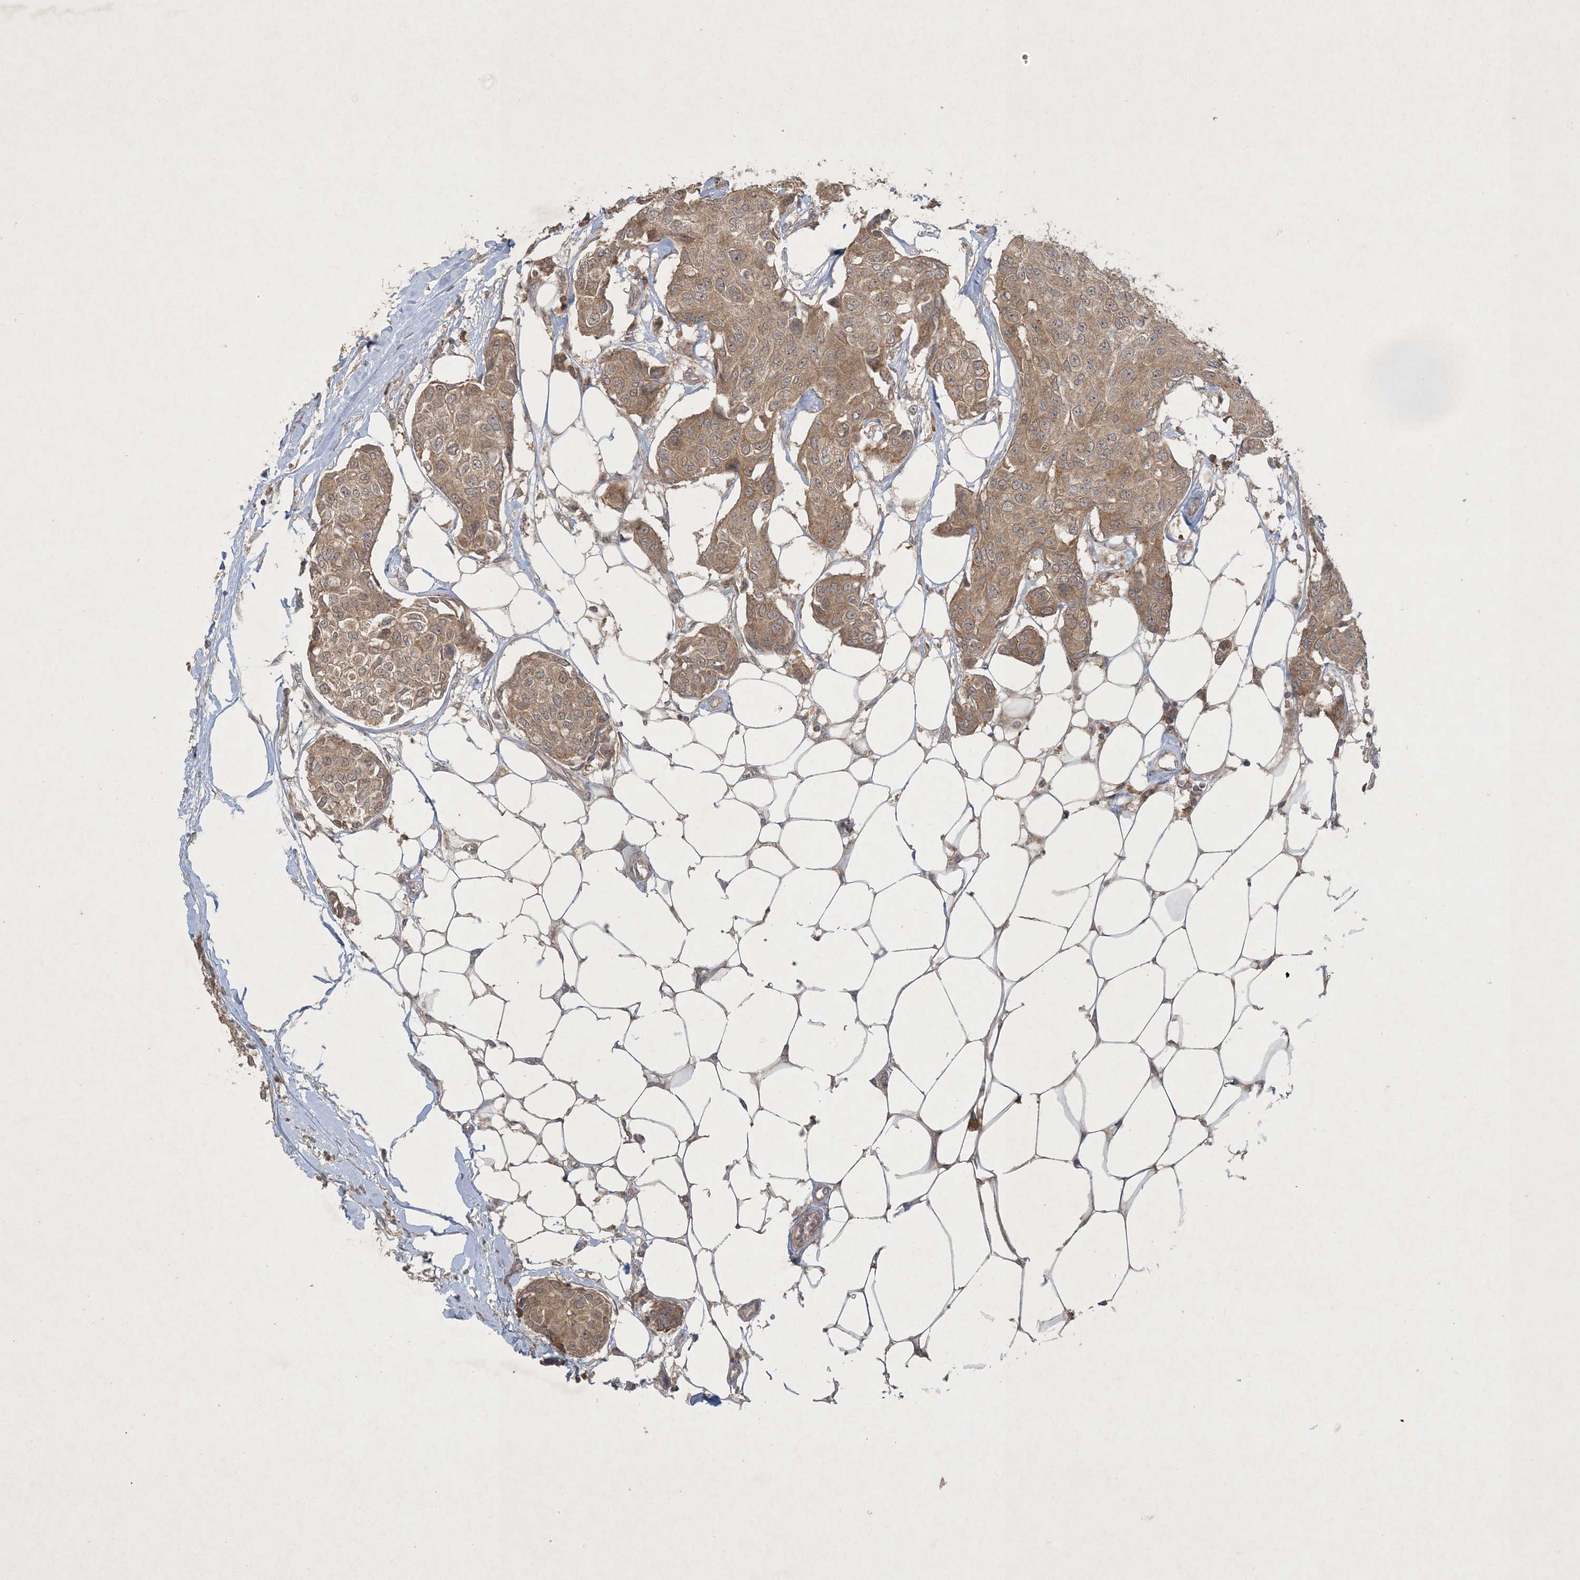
{"staining": {"intensity": "moderate", "quantity": ">75%", "location": "cytoplasmic/membranous,nuclear"}, "tissue": "breast cancer", "cell_type": "Tumor cells", "image_type": "cancer", "snomed": [{"axis": "morphology", "description": "Duct carcinoma"}, {"axis": "topography", "description": "Breast"}], "caption": "There is medium levels of moderate cytoplasmic/membranous and nuclear expression in tumor cells of breast intraductal carcinoma, as demonstrated by immunohistochemical staining (brown color).", "gene": "NRBP2", "patient": {"sex": "female", "age": 80}}